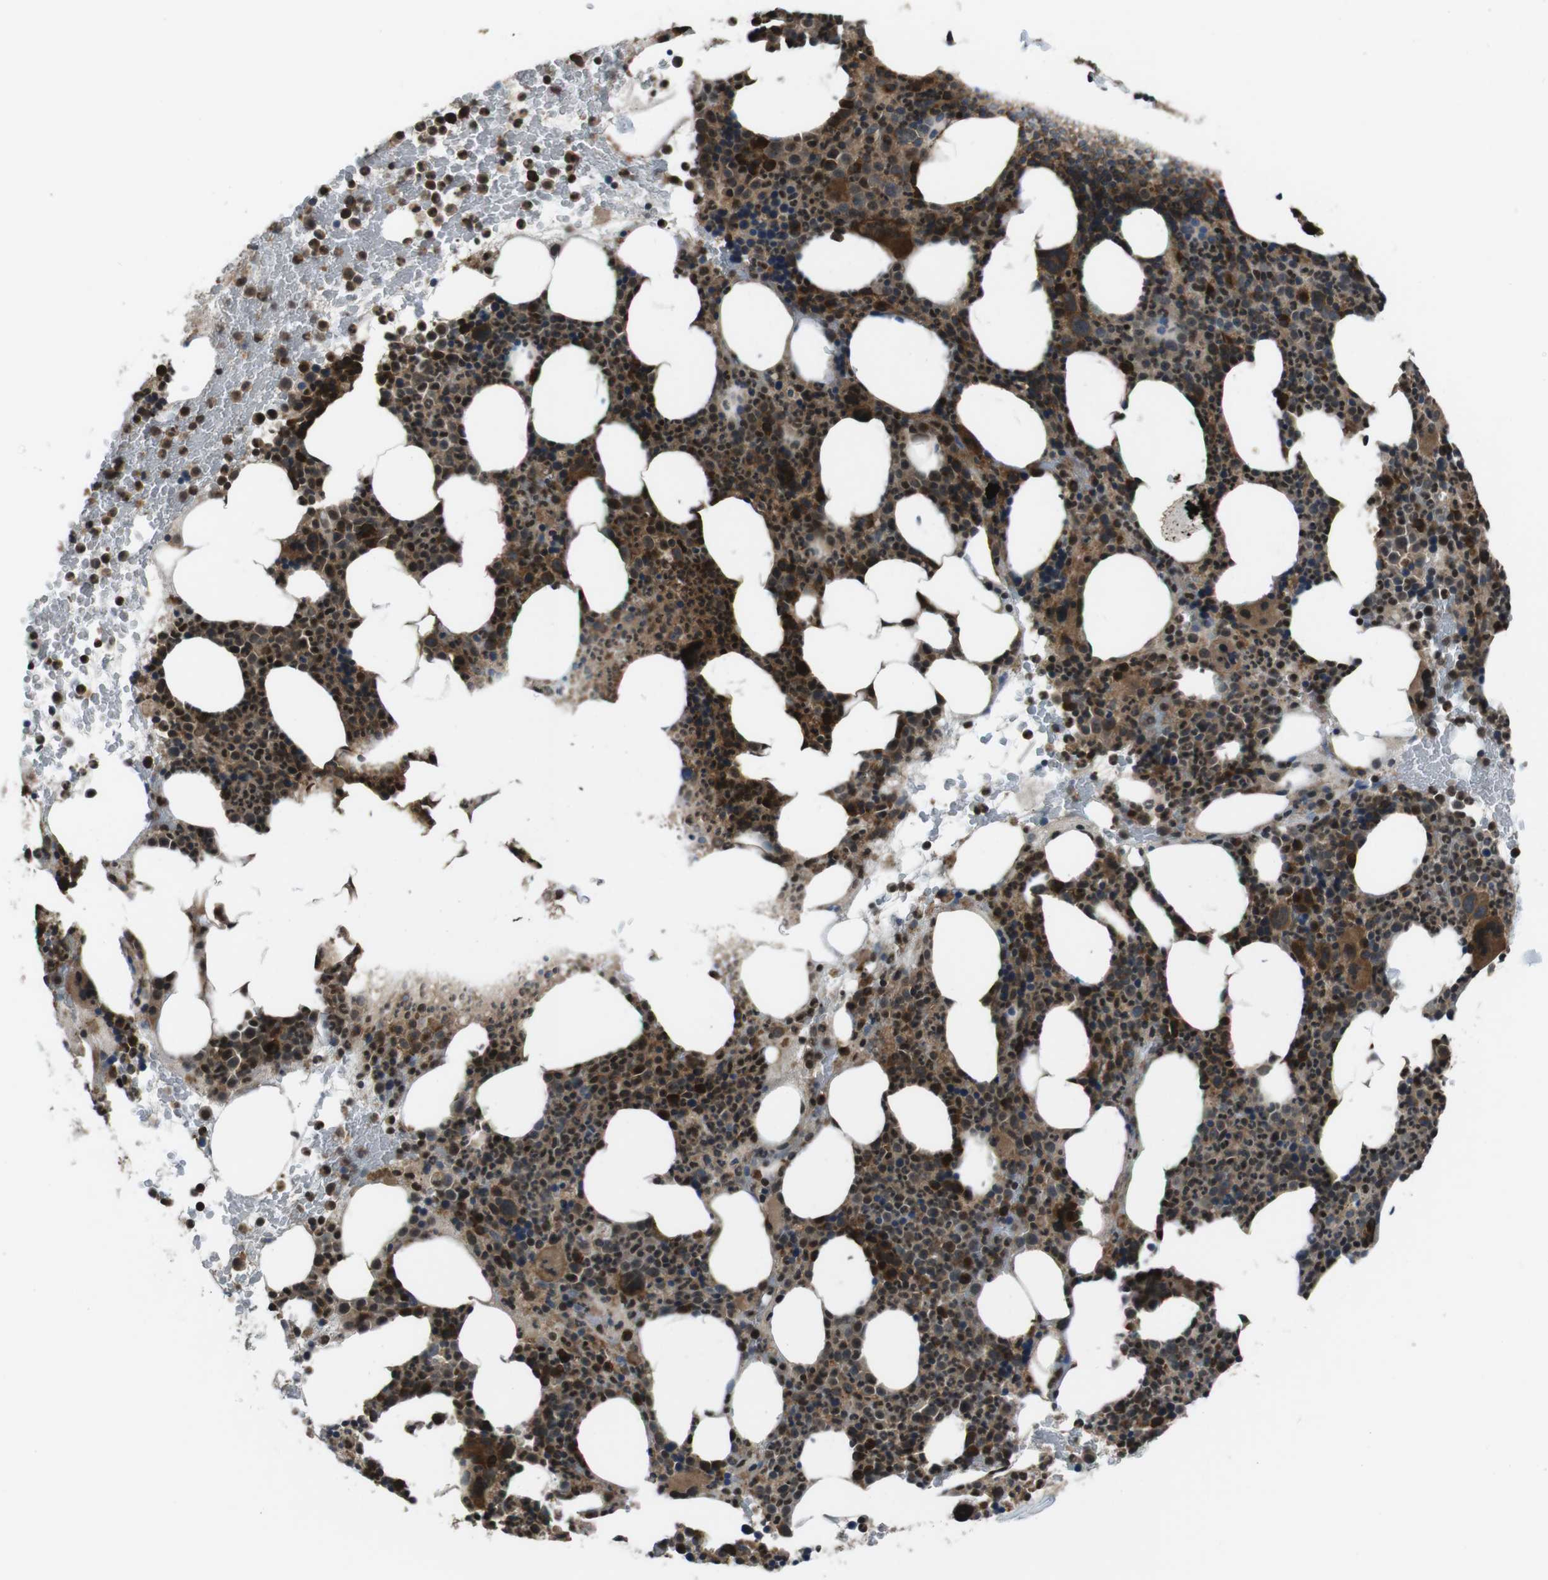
{"staining": {"intensity": "strong", "quantity": ">75%", "location": "cytoplasmic/membranous,nuclear"}, "tissue": "bone marrow", "cell_type": "Hematopoietic cells", "image_type": "normal", "snomed": [{"axis": "morphology", "description": "Normal tissue, NOS"}, {"axis": "morphology", "description": "Inflammation, NOS"}, {"axis": "topography", "description": "Bone marrow"}], "caption": "A brown stain highlights strong cytoplasmic/membranous,nuclear positivity of a protein in hematopoietic cells of unremarkable human bone marrow.", "gene": "SLC22A23", "patient": {"sex": "male", "age": 73}}